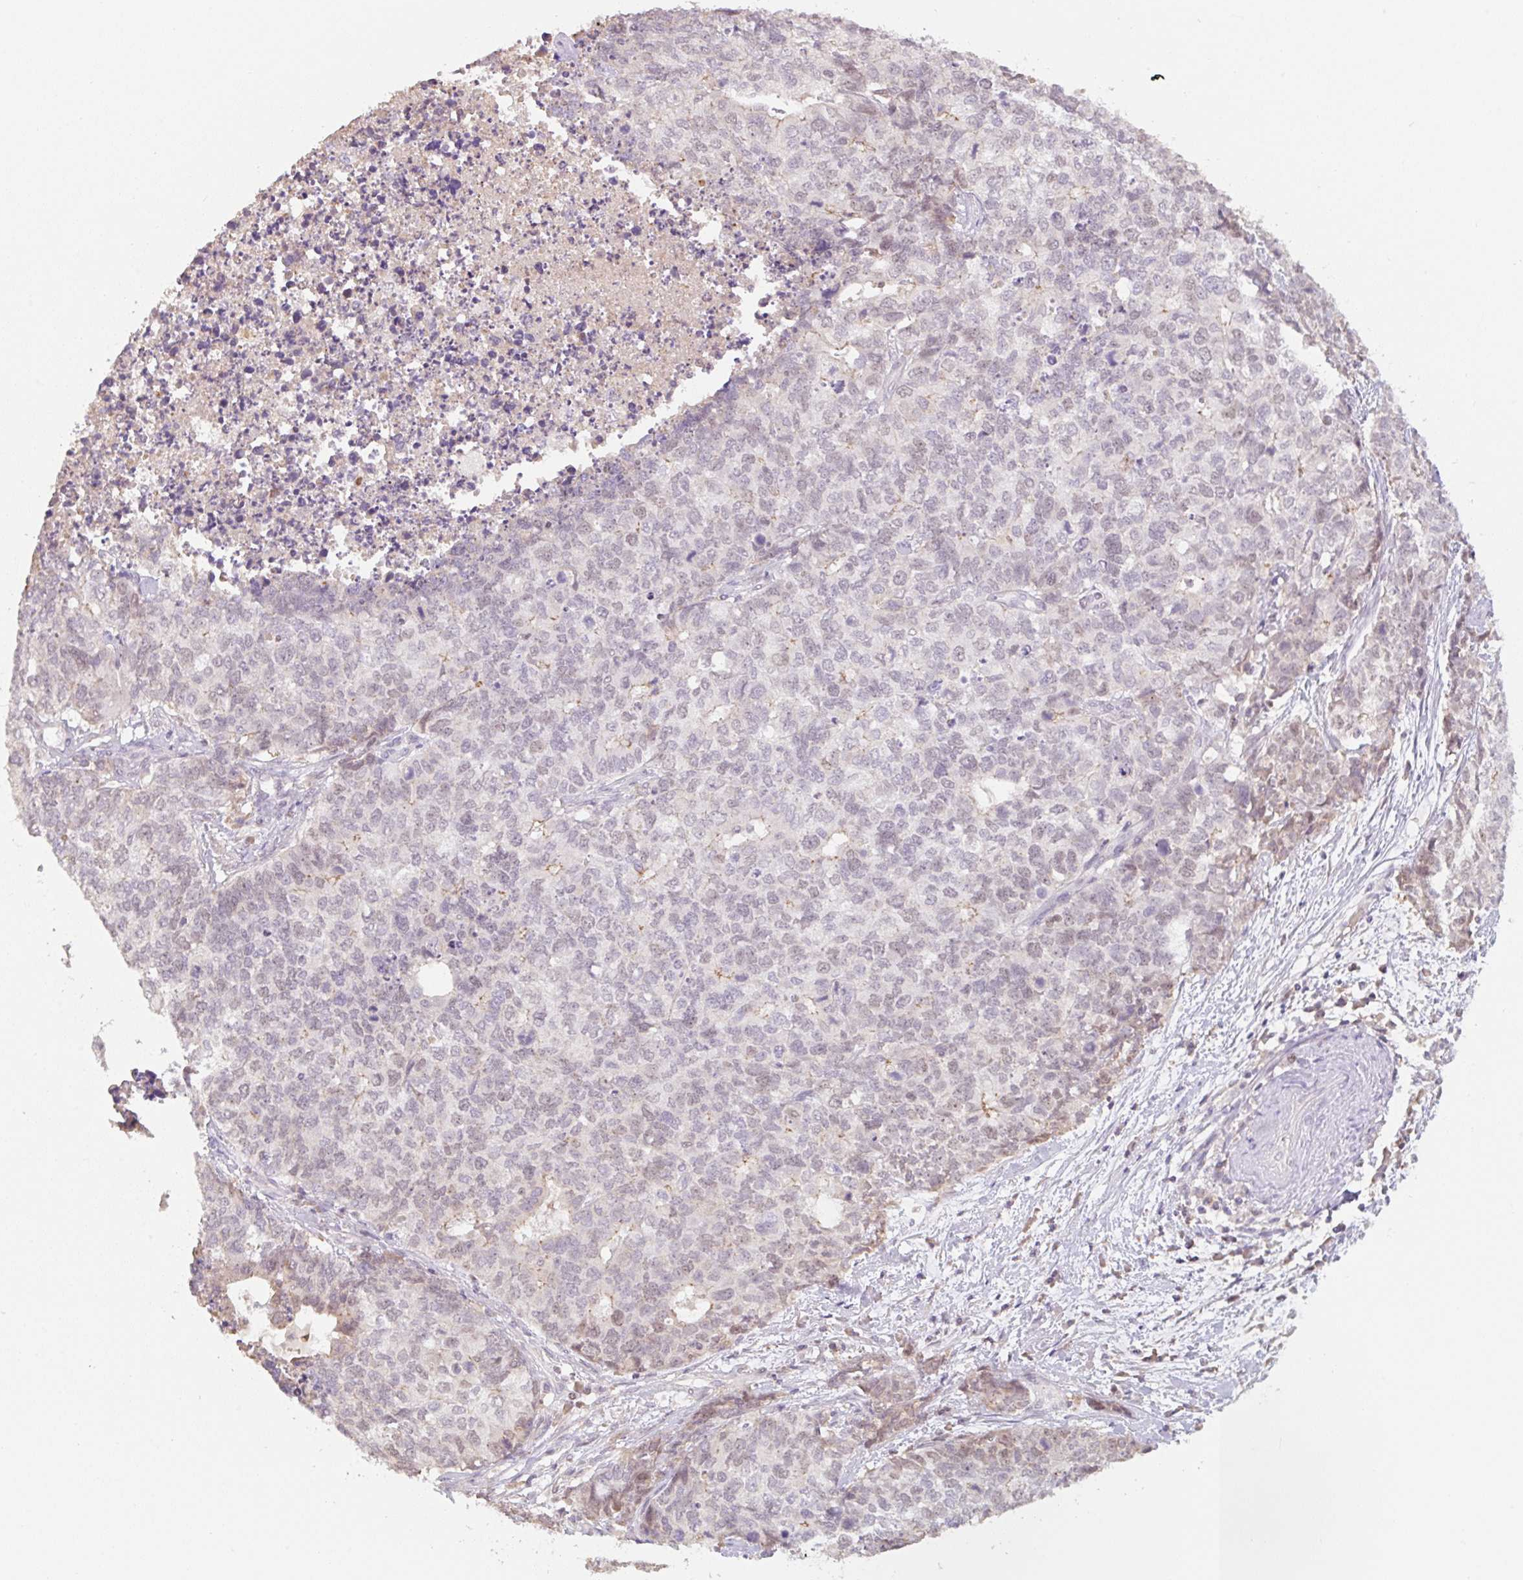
{"staining": {"intensity": "weak", "quantity": "25%-75%", "location": "cytoplasmic/membranous,nuclear"}, "tissue": "cervical cancer", "cell_type": "Tumor cells", "image_type": "cancer", "snomed": [{"axis": "morphology", "description": "Squamous cell carcinoma, NOS"}, {"axis": "topography", "description": "Cervix"}], "caption": "The immunohistochemical stain highlights weak cytoplasmic/membranous and nuclear positivity in tumor cells of cervical squamous cell carcinoma tissue.", "gene": "MIA2", "patient": {"sex": "female", "age": 63}}